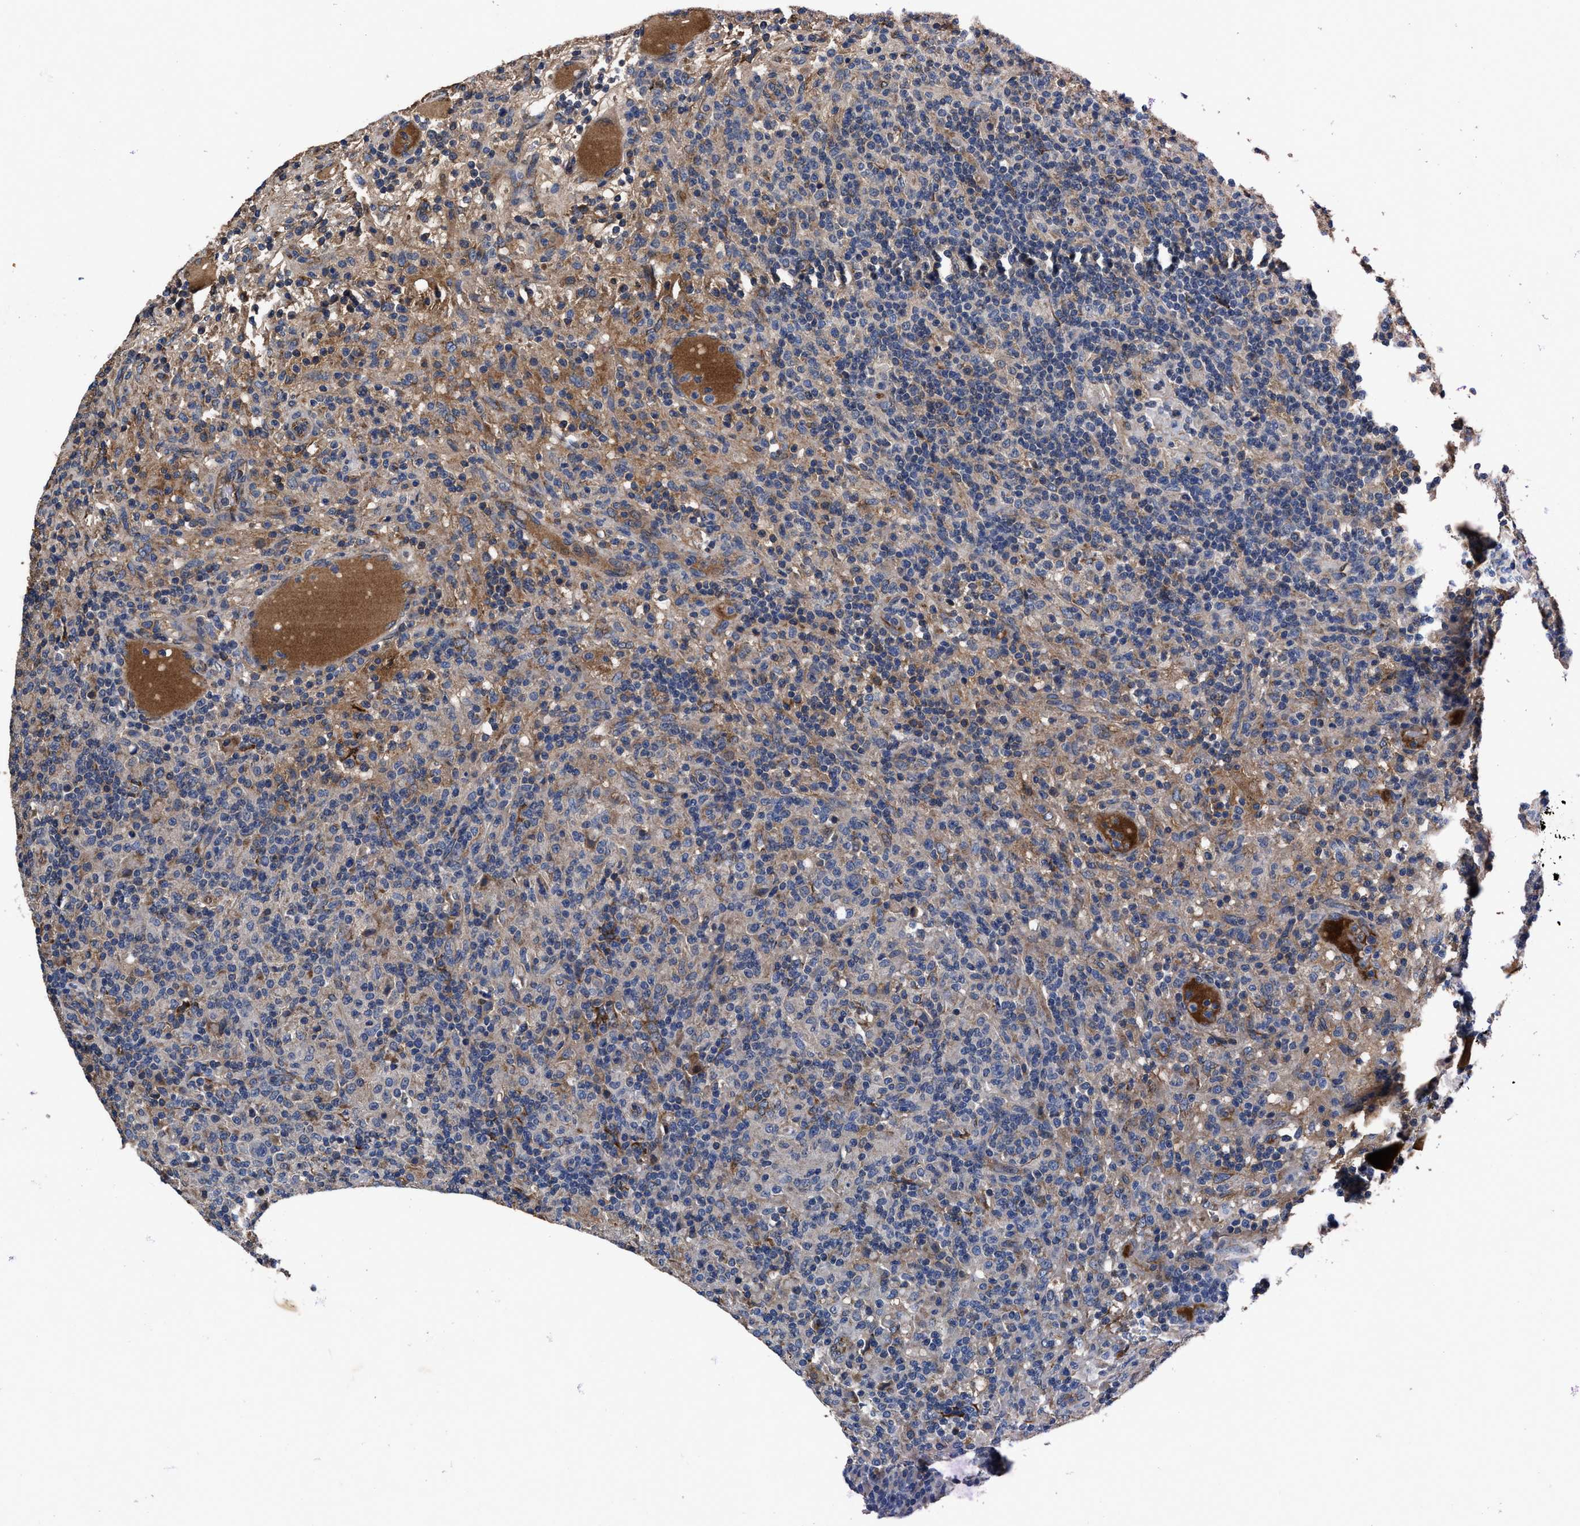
{"staining": {"intensity": "moderate", "quantity": "<25%", "location": "cytoplasmic/membranous"}, "tissue": "lymphoma", "cell_type": "Tumor cells", "image_type": "cancer", "snomed": [{"axis": "morphology", "description": "Hodgkin's disease, NOS"}, {"axis": "topography", "description": "Lymph node"}], "caption": "Tumor cells reveal low levels of moderate cytoplasmic/membranous expression in approximately <25% of cells in human lymphoma.", "gene": "IDNK", "patient": {"sex": "male", "age": 70}}